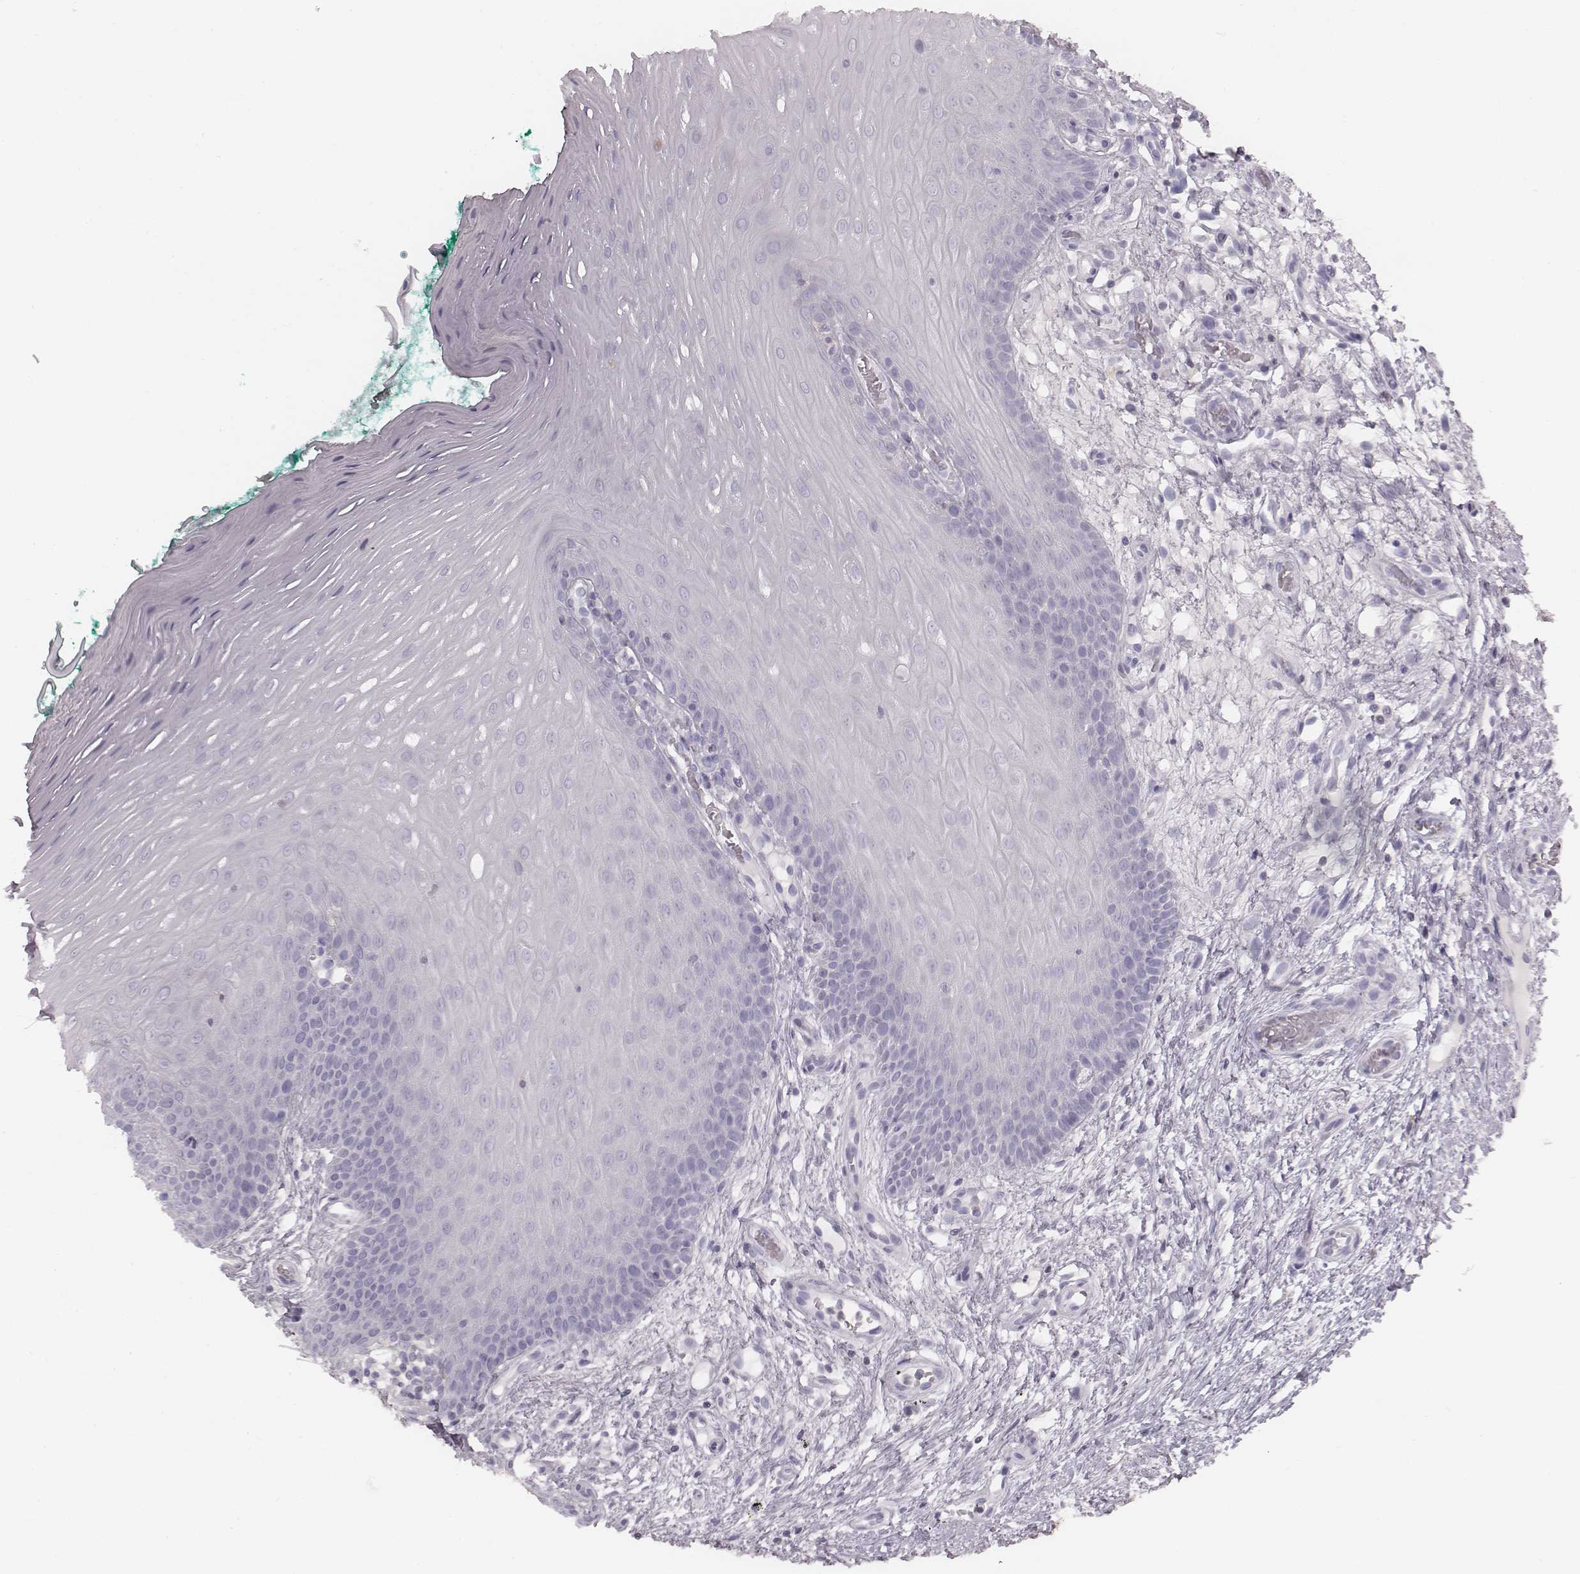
{"staining": {"intensity": "negative", "quantity": "none", "location": "none"}, "tissue": "oral mucosa", "cell_type": "Squamous epithelial cells", "image_type": "normal", "snomed": [{"axis": "morphology", "description": "Normal tissue, NOS"}, {"axis": "morphology", "description": "Squamous cell carcinoma, NOS"}, {"axis": "topography", "description": "Oral tissue"}, {"axis": "topography", "description": "Head-Neck"}], "caption": "Immunohistochemistry histopathology image of unremarkable oral mucosa: human oral mucosa stained with DAB (3,3'-diaminobenzidine) demonstrates no significant protein staining in squamous epithelial cells.", "gene": "ENSG00000285837", "patient": {"sex": "male", "age": 78}}